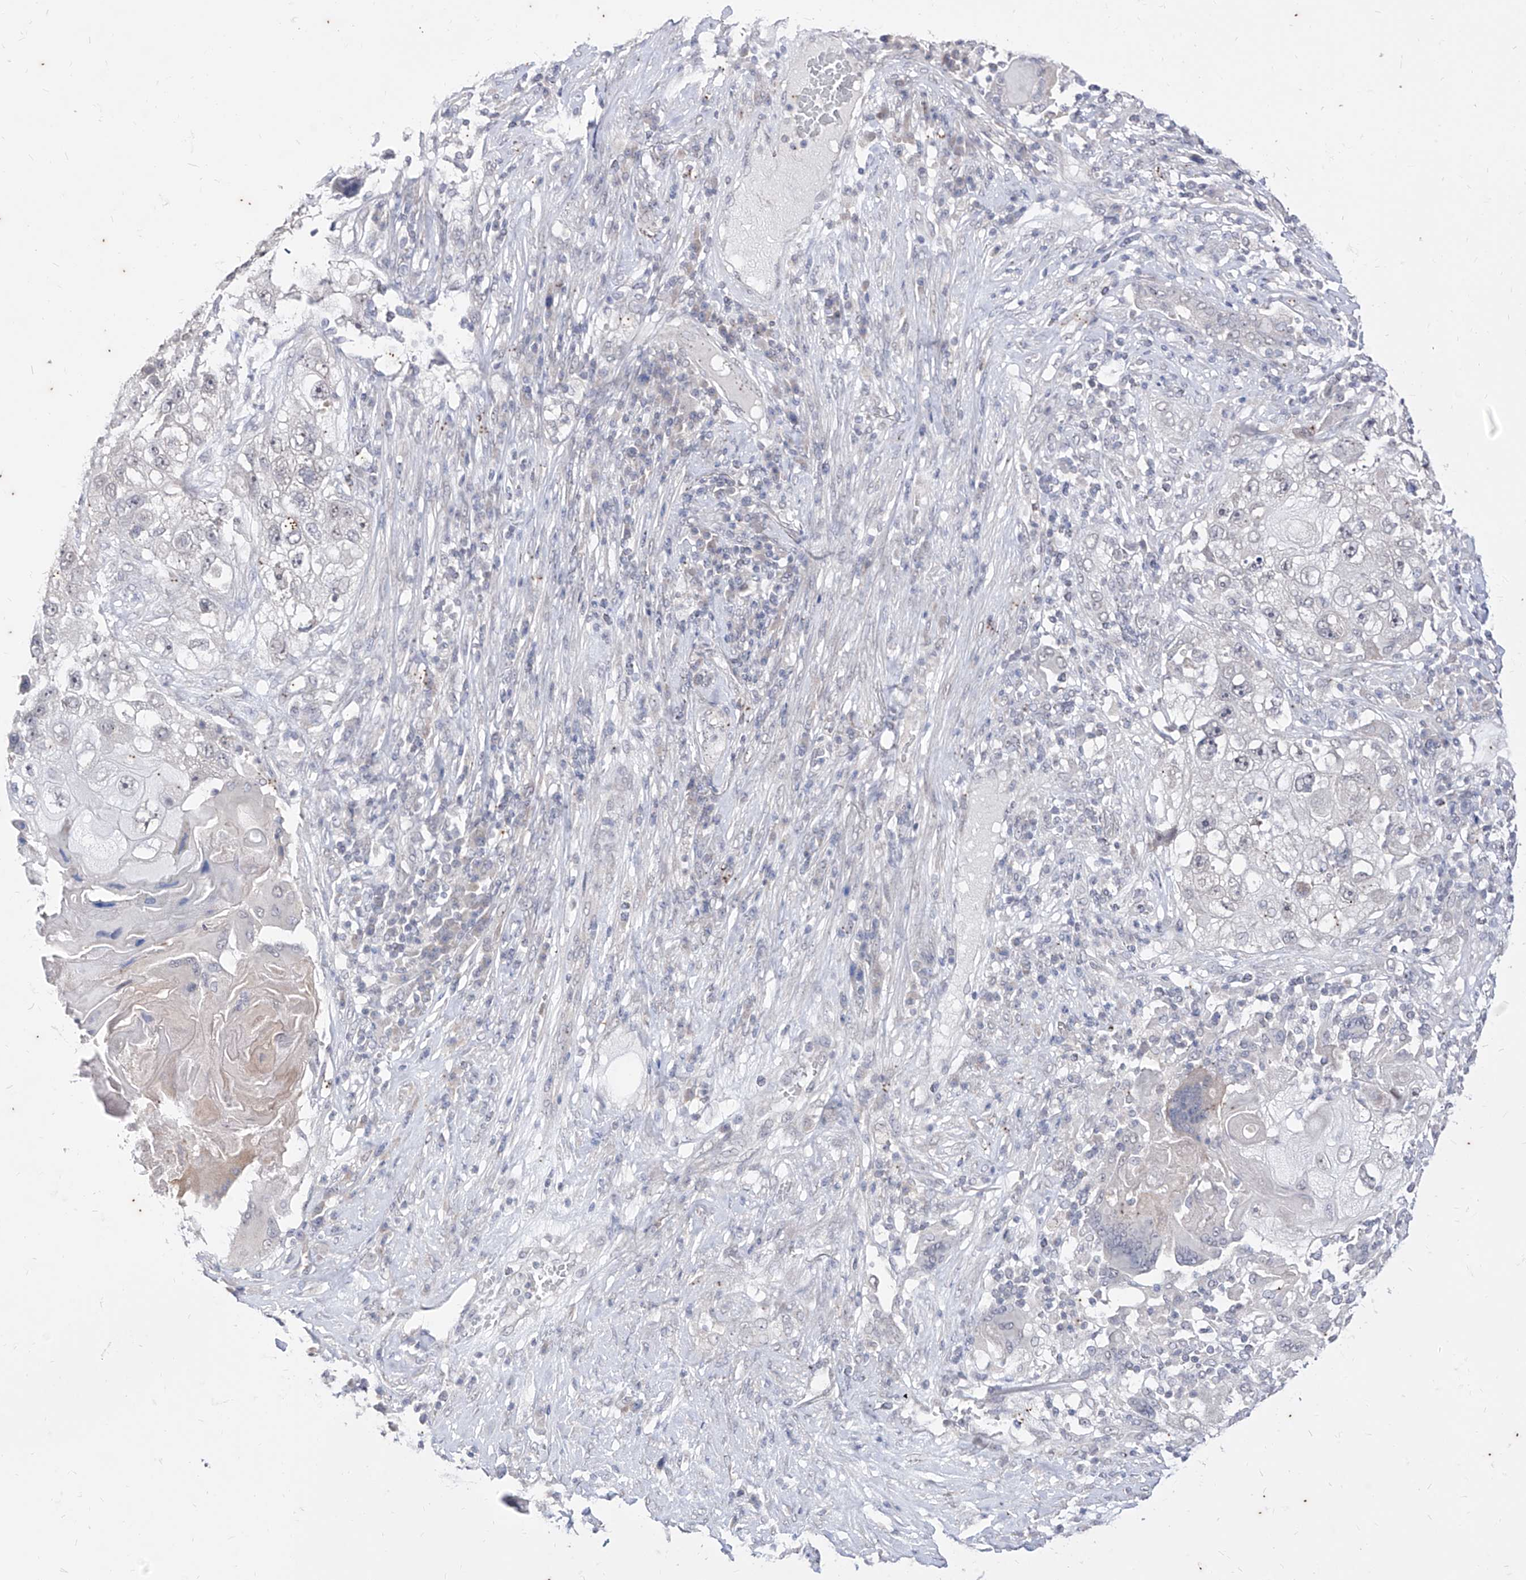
{"staining": {"intensity": "negative", "quantity": "none", "location": "none"}, "tissue": "lung cancer", "cell_type": "Tumor cells", "image_type": "cancer", "snomed": [{"axis": "morphology", "description": "Squamous cell carcinoma, NOS"}, {"axis": "topography", "description": "Lung"}], "caption": "This photomicrograph is of lung cancer (squamous cell carcinoma) stained with IHC to label a protein in brown with the nuclei are counter-stained blue. There is no staining in tumor cells.", "gene": "PHF20L1", "patient": {"sex": "male", "age": 61}}